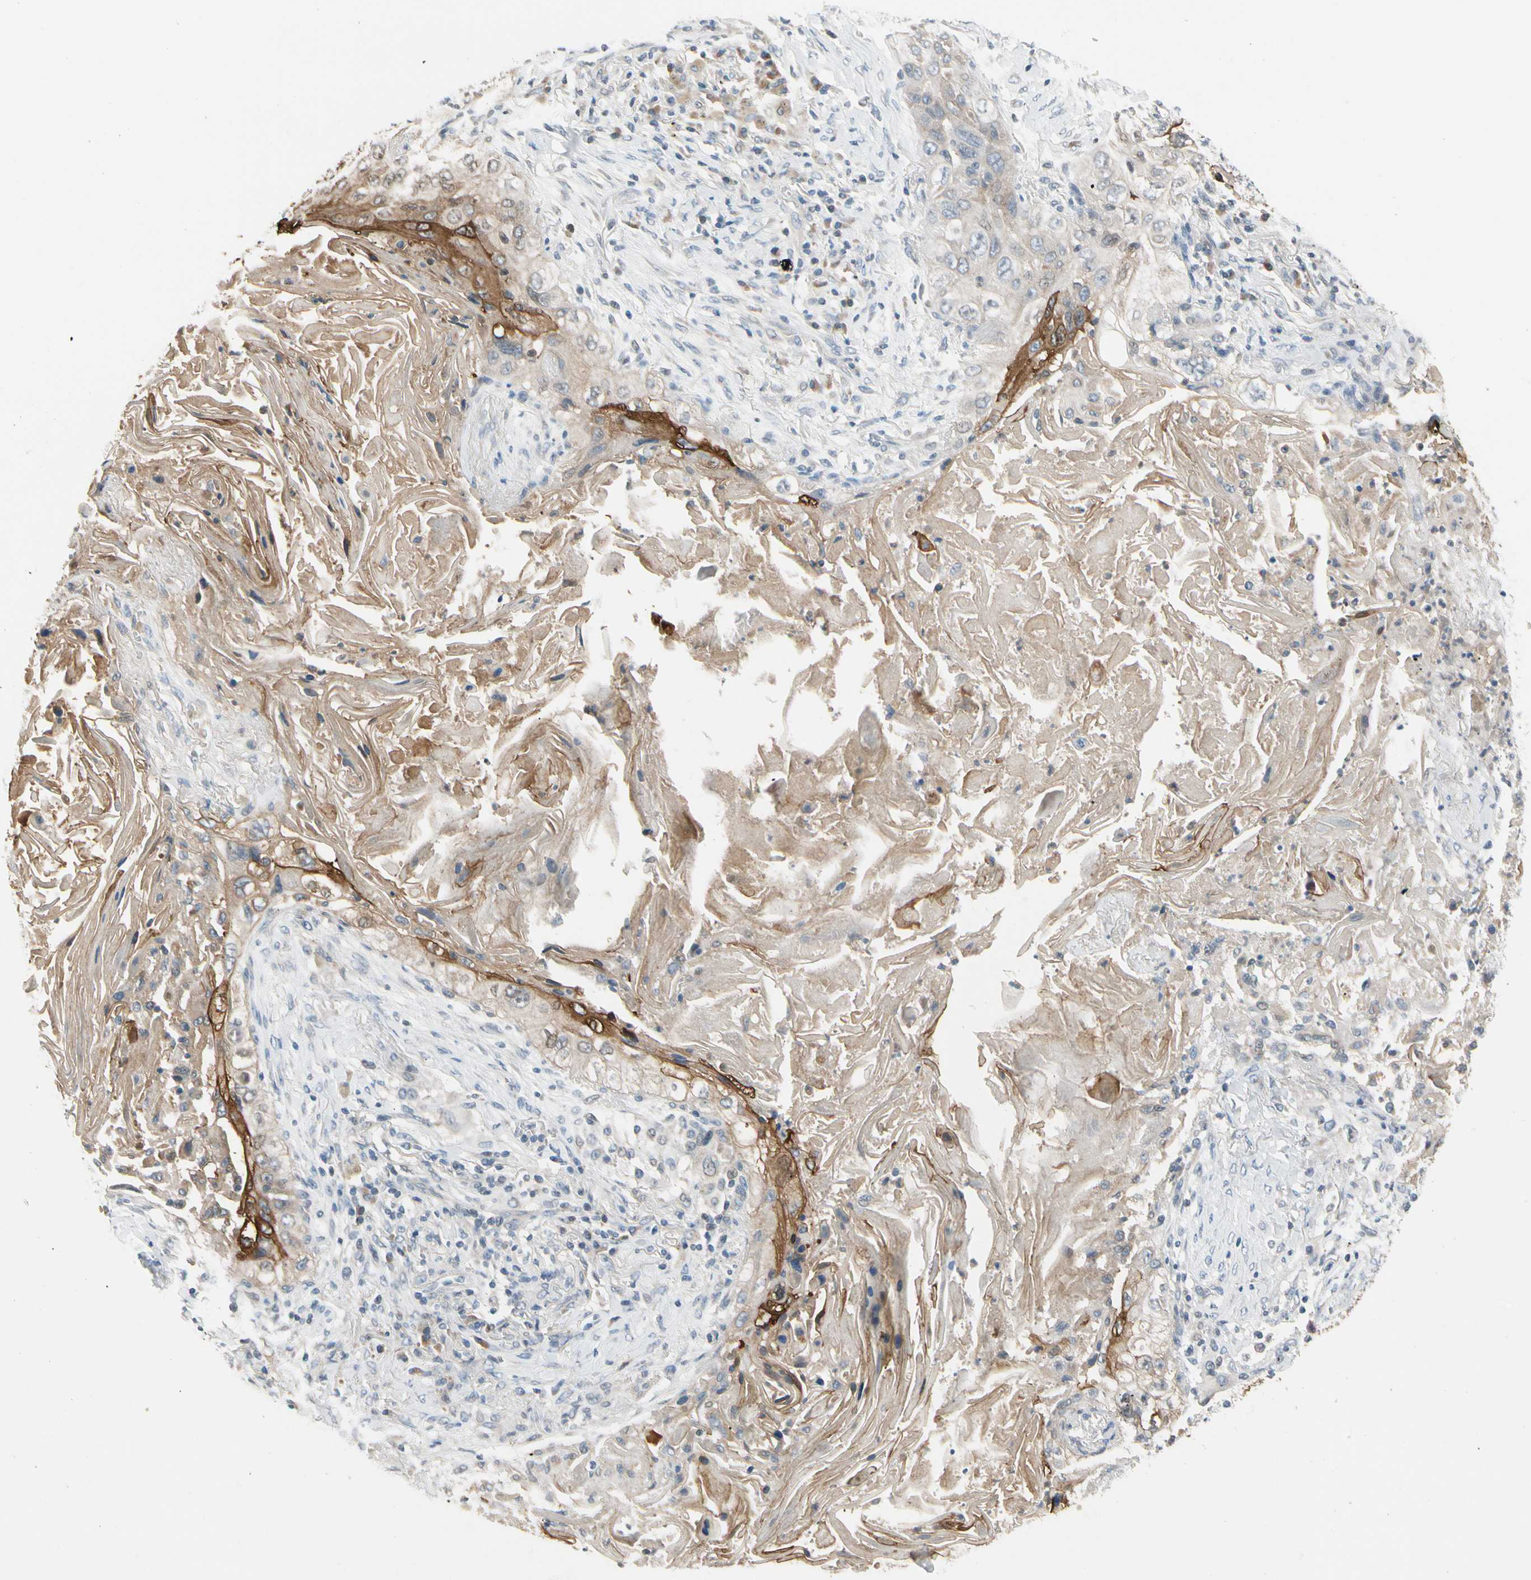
{"staining": {"intensity": "moderate", "quantity": ">75%", "location": "cytoplasmic/membranous"}, "tissue": "lung cancer", "cell_type": "Tumor cells", "image_type": "cancer", "snomed": [{"axis": "morphology", "description": "Squamous cell carcinoma, NOS"}, {"axis": "topography", "description": "Lung"}], "caption": "Immunohistochemistry (IHC) histopathology image of squamous cell carcinoma (lung) stained for a protein (brown), which shows medium levels of moderate cytoplasmic/membranous expression in about >75% of tumor cells.", "gene": "STK40", "patient": {"sex": "female", "age": 67}}